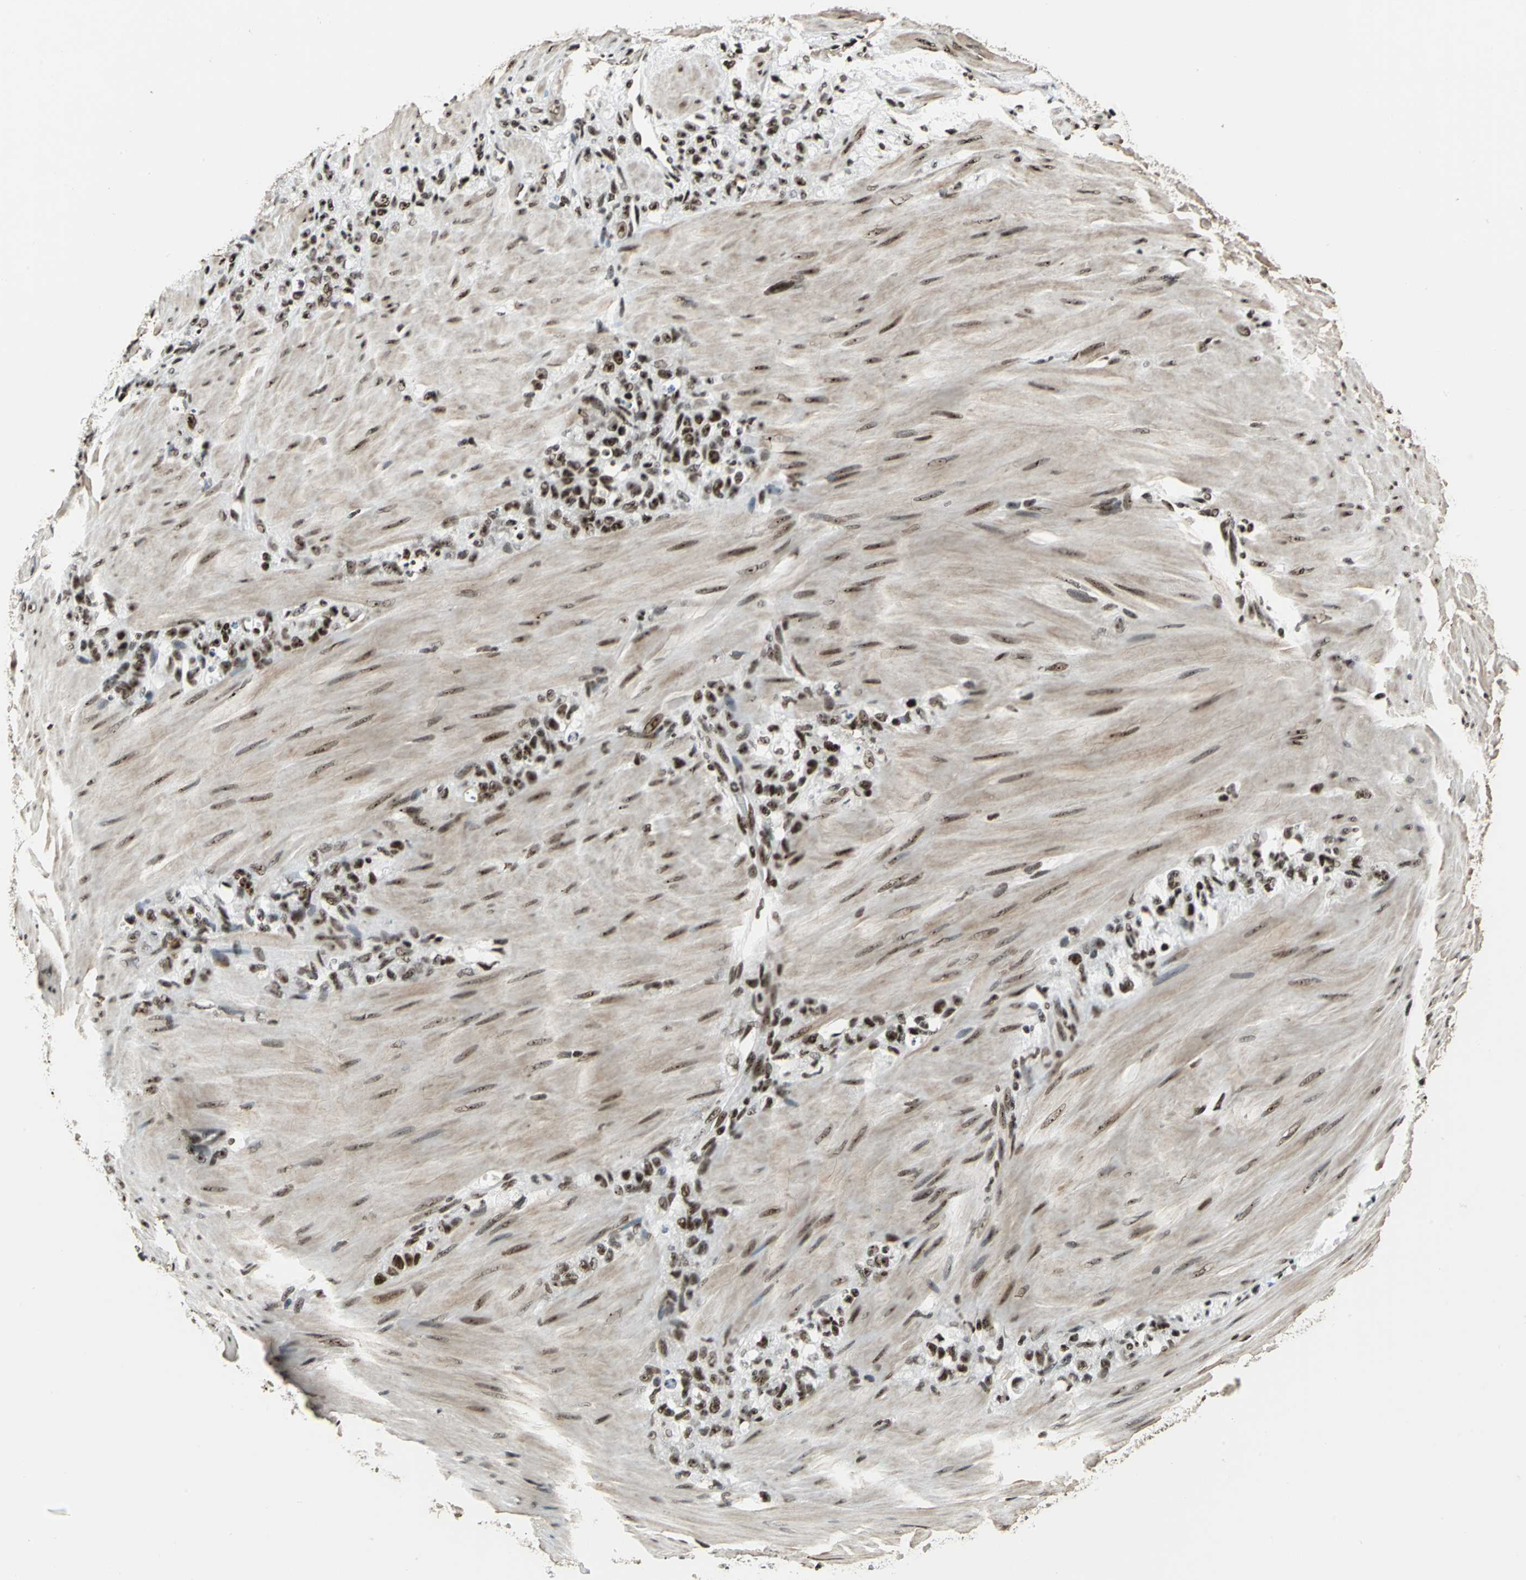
{"staining": {"intensity": "strong", "quantity": ">75%", "location": "nuclear"}, "tissue": "stomach cancer", "cell_type": "Tumor cells", "image_type": "cancer", "snomed": [{"axis": "morphology", "description": "Adenocarcinoma, NOS"}, {"axis": "topography", "description": "Stomach"}], "caption": "A brown stain highlights strong nuclear staining of a protein in stomach cancer (adenocarcinoma) tumor cells. (Brightfield microscopy of DAB IHC at high magnification).", "gene": "UBTF", "patient": {"sex": "male", "age": 82}}